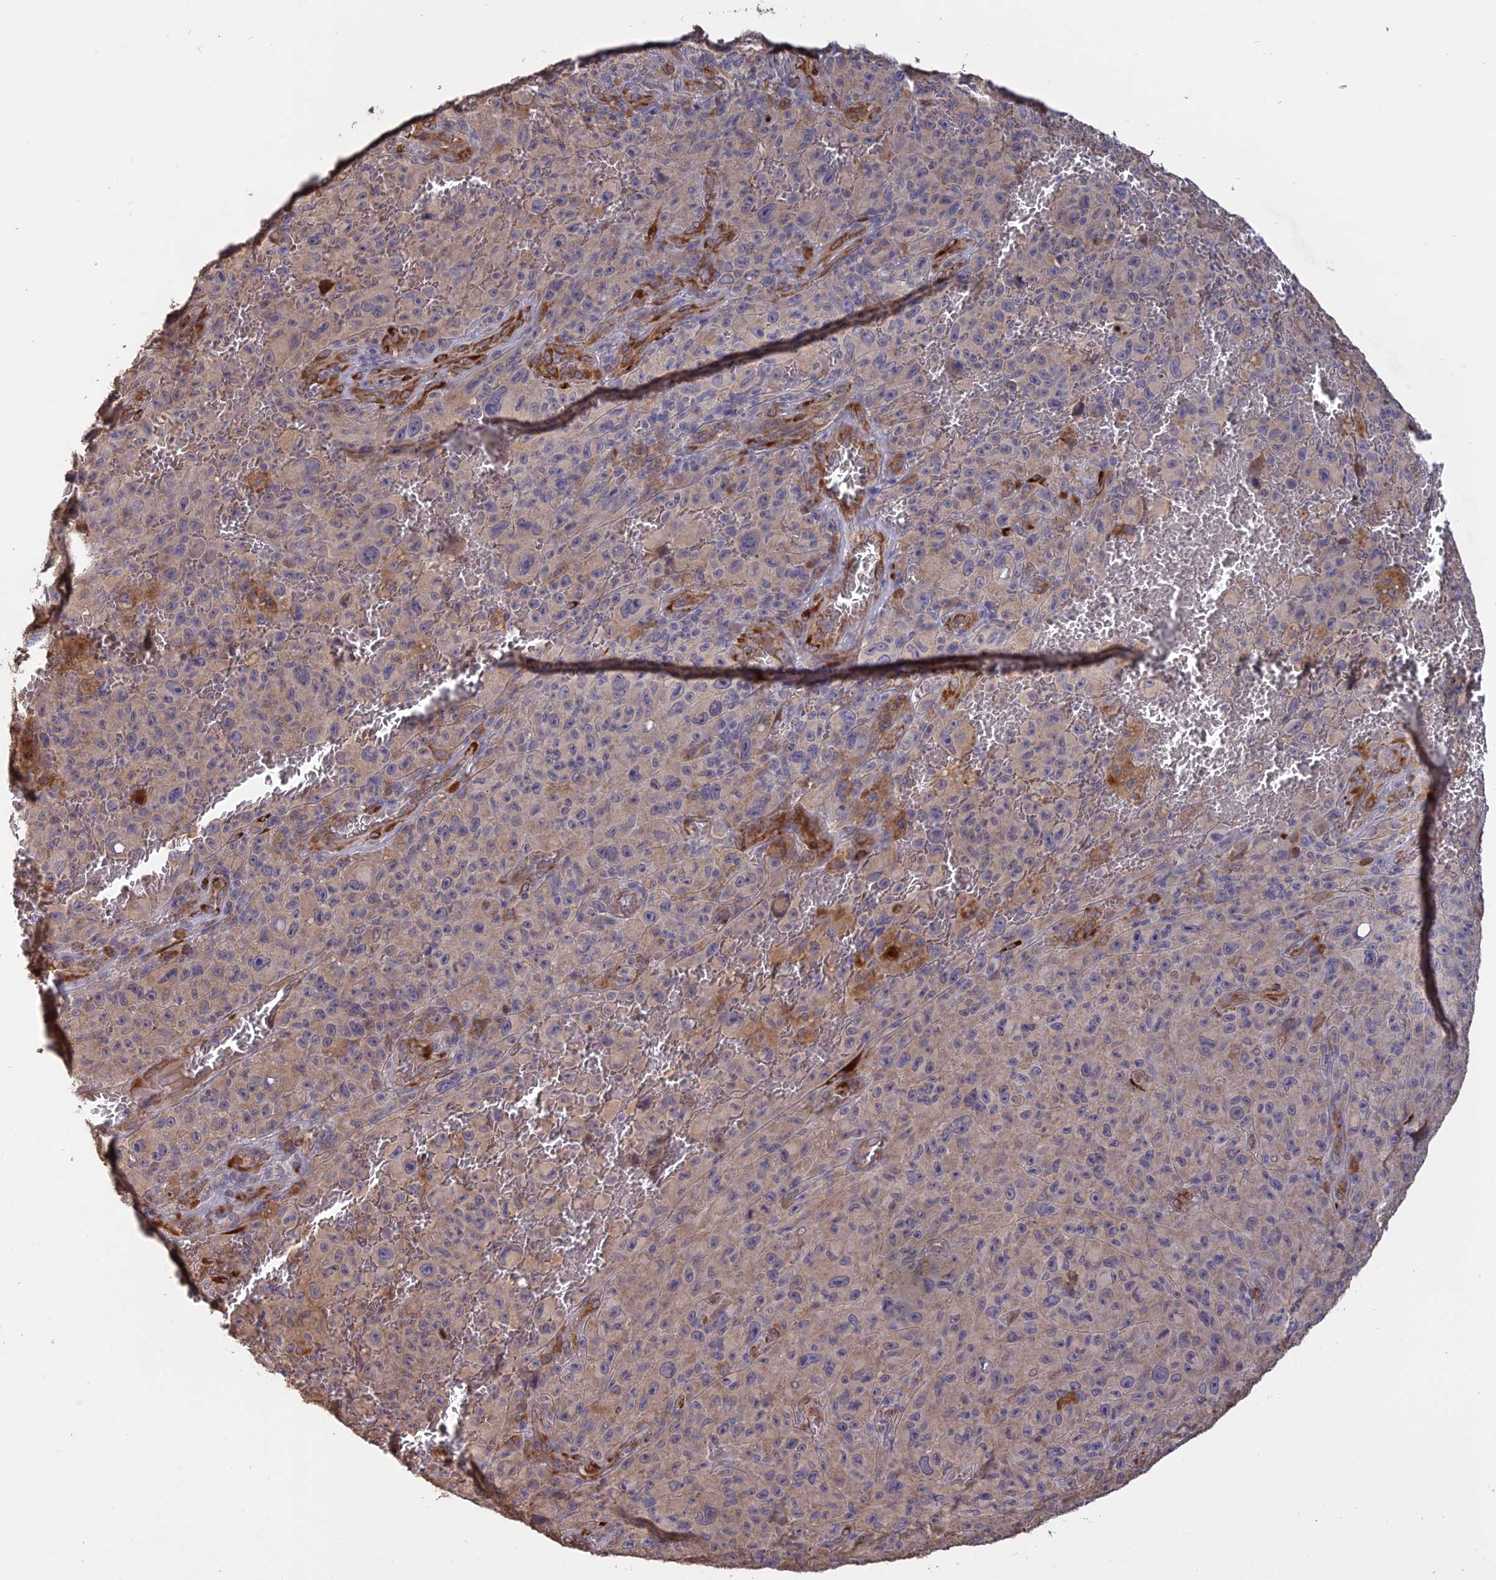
{"staining": {"intensity": "weak", "quantity": "<25%", "location": "cytoplasmic/membranous"}, "tissue": "melanoma", "cell_type": "Tumor cells", "image_type": "cancer", "snomed": [{"axis": "morphology", "description": "Malignant melanoma, NOS"}, {"axis": "topography", "description": "Skin"}], "caption": "Photomicrograph shows no significant protein positivity in tumor cells of melanoma.", "gene": "PPIC", "patient": {"sex": "female", "age": 82}}